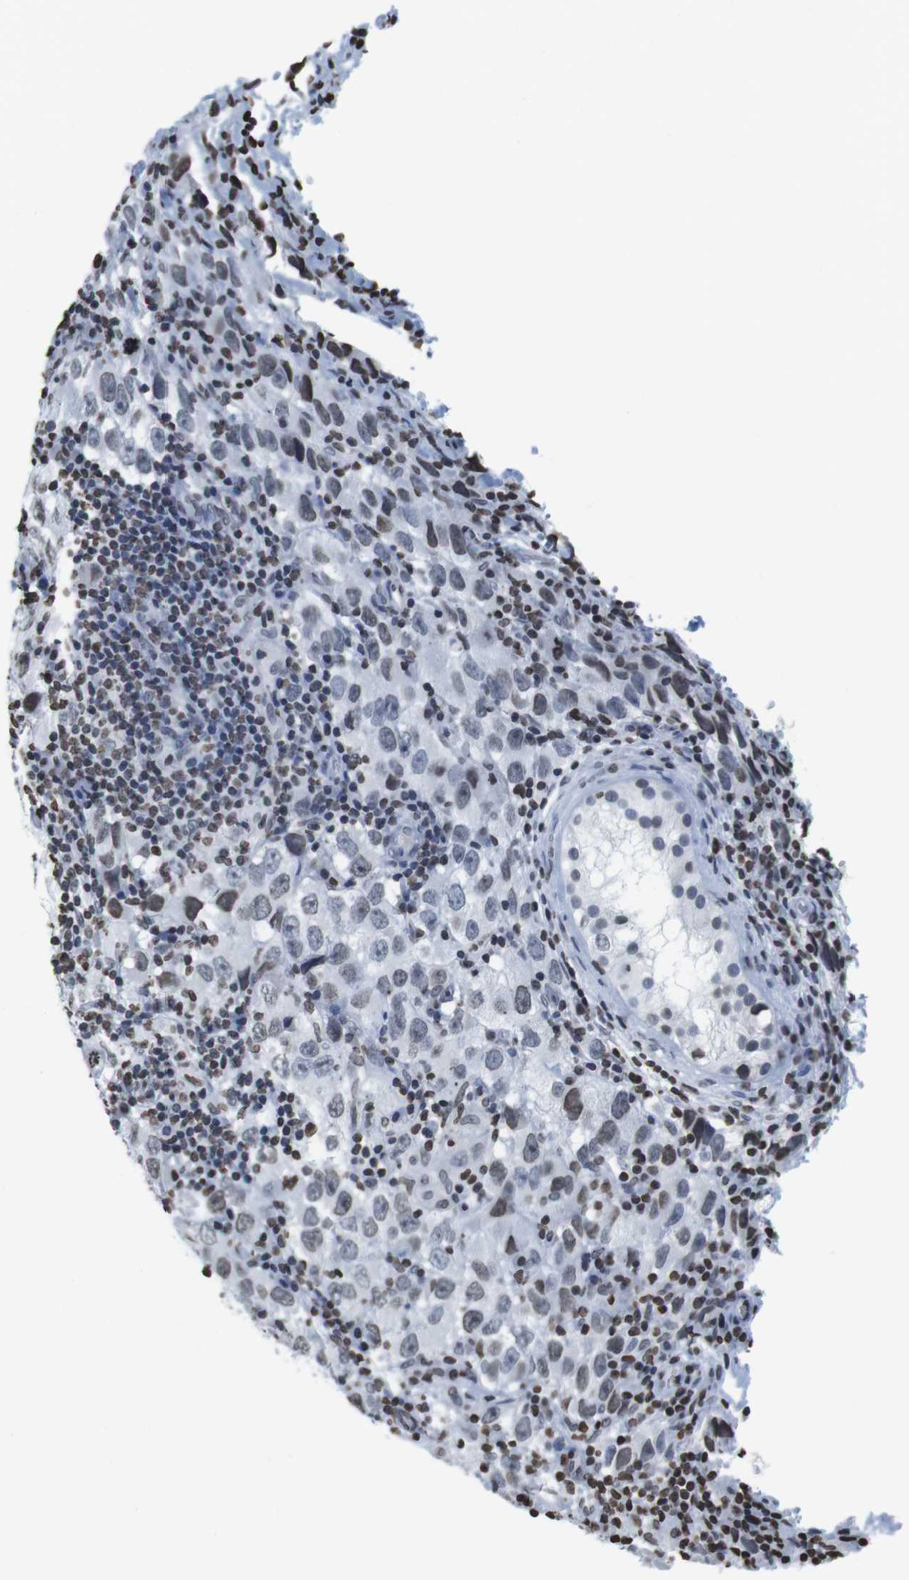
{"staining": {"intensity": "moderate", "quantity": "<25%", "location": "nuclear"}, "tissue": "testis cancer", "cell_type": "Tumor cells", "image_type": "cancer", "snomed": [{"axis": "morphology", "description": "Carcinoma, Embryonal, NOS"}, {"axis": "topography", "description": "Testis"}], "caption": "Protein expression by immunohistochemistry demonstrates moderate nuclear positivity in about <25% of tumor cells in testis cancer (embryonal carcinoma). (brown staining indicates protein expression, while blue staining denotes nuclei).", "gene": "BSX", "patient": {"sex": "male", "age": 21}}